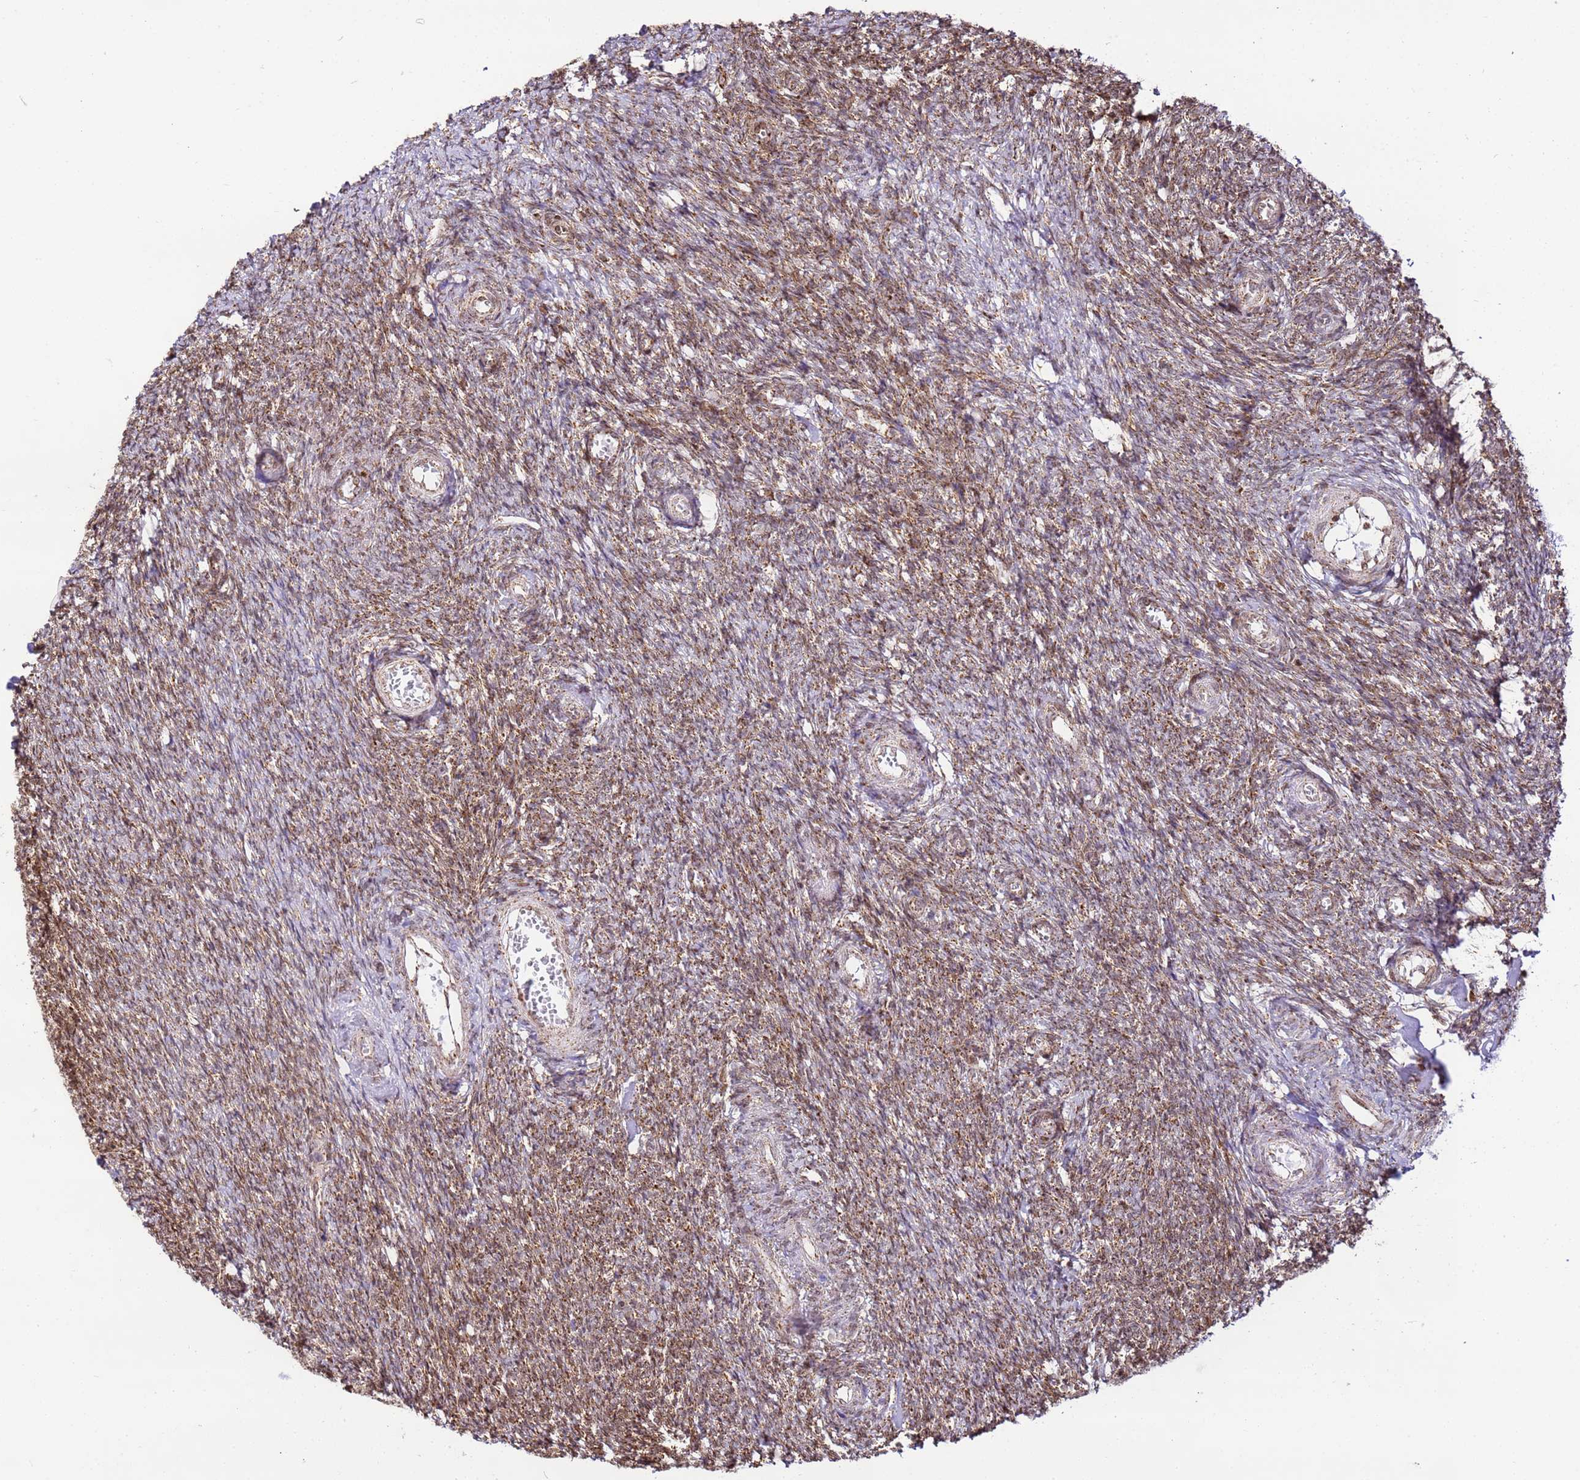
{"staining": {"intensity": "moderate", "quantity": "25%-75%", "location": "cytoplasmic/membranous"}, "tissue": "ovary", "cell_type": "Ovarian stroma cells", "image_type": "normal", "snomed": [{"axis": "morphology", "description": "Normal tissue, NOS"}, {"axis": "topography", "description": "Ovary"}], "caption": "Ovary stained with DAB (3,3'-diaminobenzidine) immunohistochemistry shows medium levels of moderate cytoplasmic/membranous staining in approximately 25%-75% of ovarian stroma cells.", "gene": "HSPE1", "patient": {"sex": "female", "age": 44}}